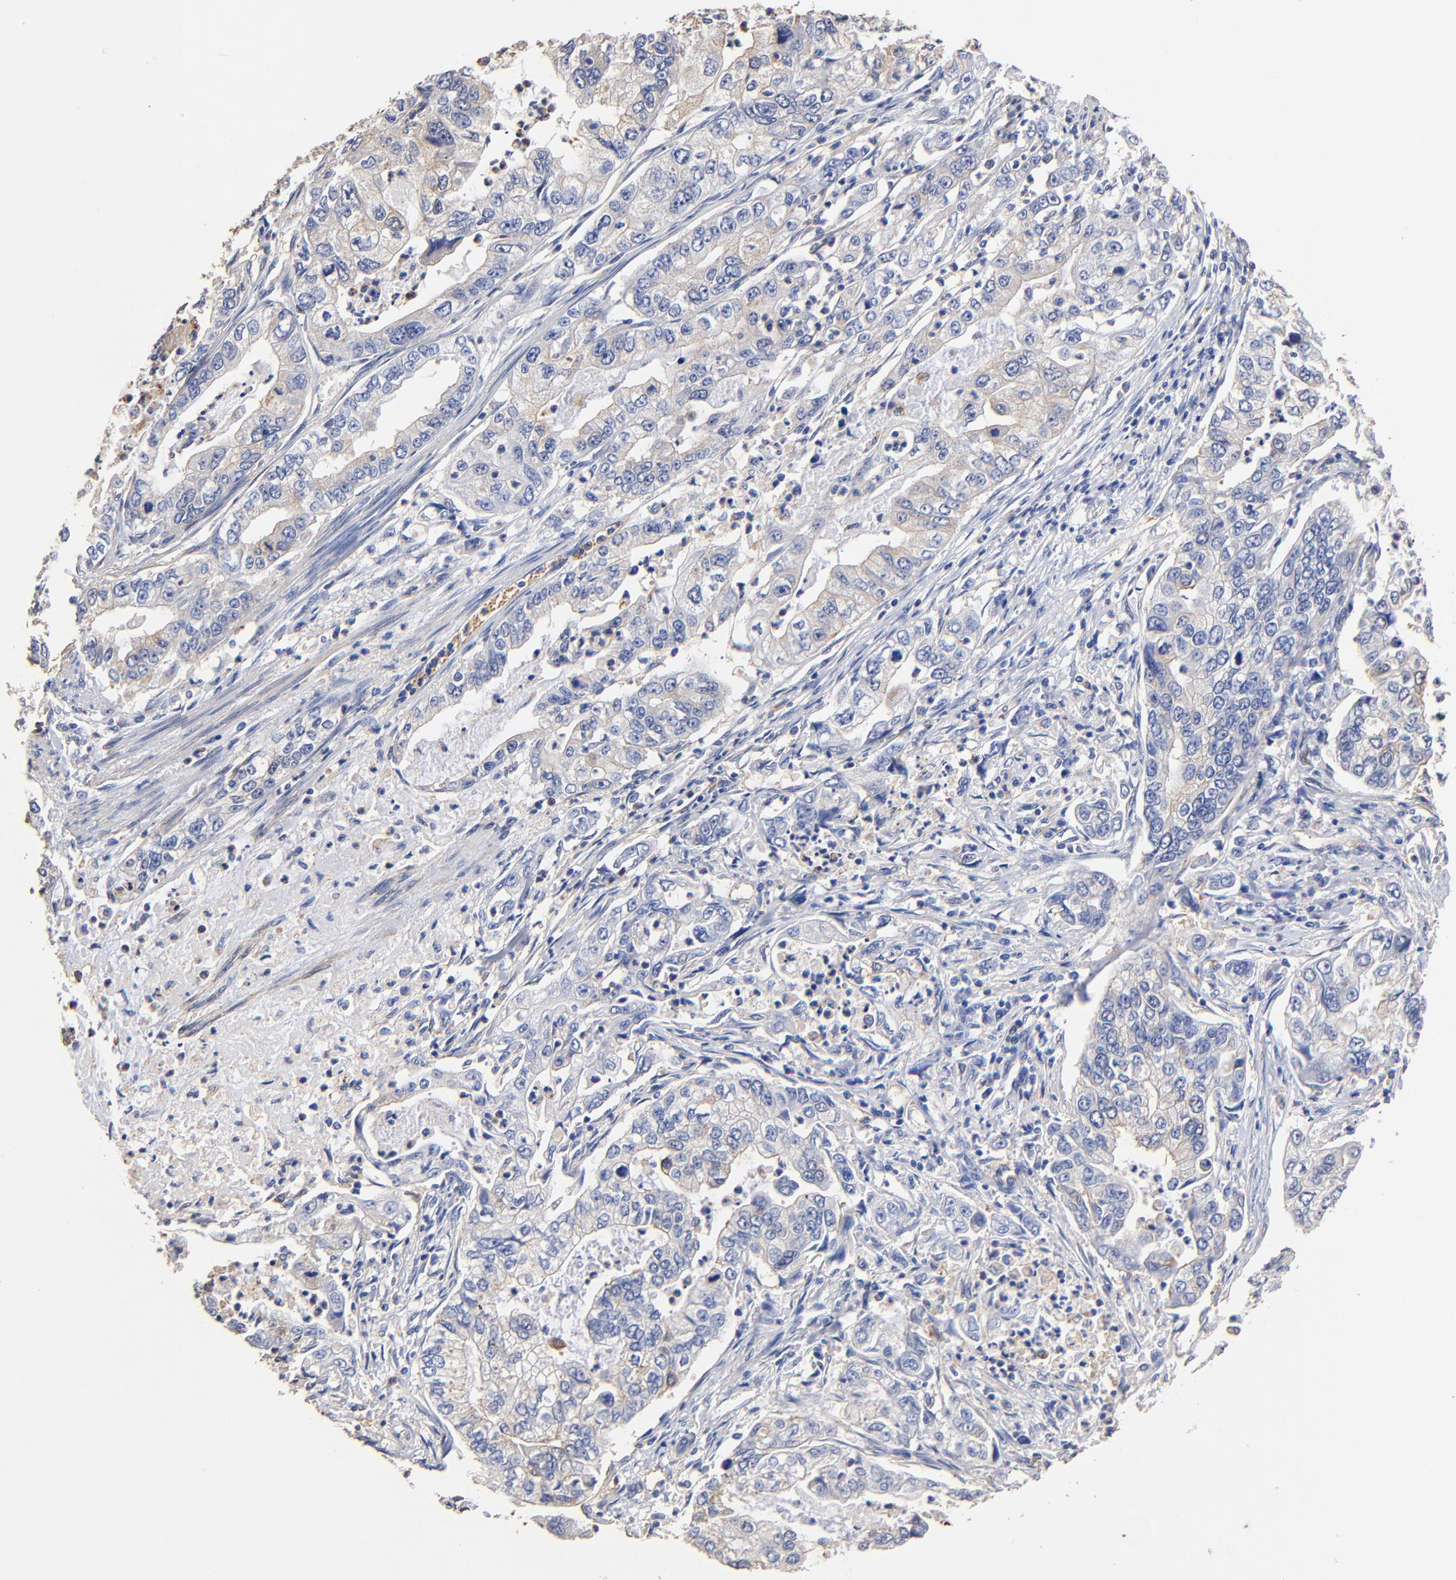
{"staining": {"intensity": "negative", "quantity": "none", "location": "none"}, "tissue": "stomach cancer", "cell_type": "Tumor cells", "image_type": "cancer", "snomed": [{"axis": "morphology", "description": "Adenocarcinoma, NOS"}, {"axis": "topography", "description": "Pancreas"}, {"axis": "topography", "description": "Stomach, upper"}], "caption": "An image of stomach adenocarcinoma stained for a protein reveals no brown staining in tumor cells.", "gene": "TAGLN2", "patient": {"sex": "male", "age": 77}}